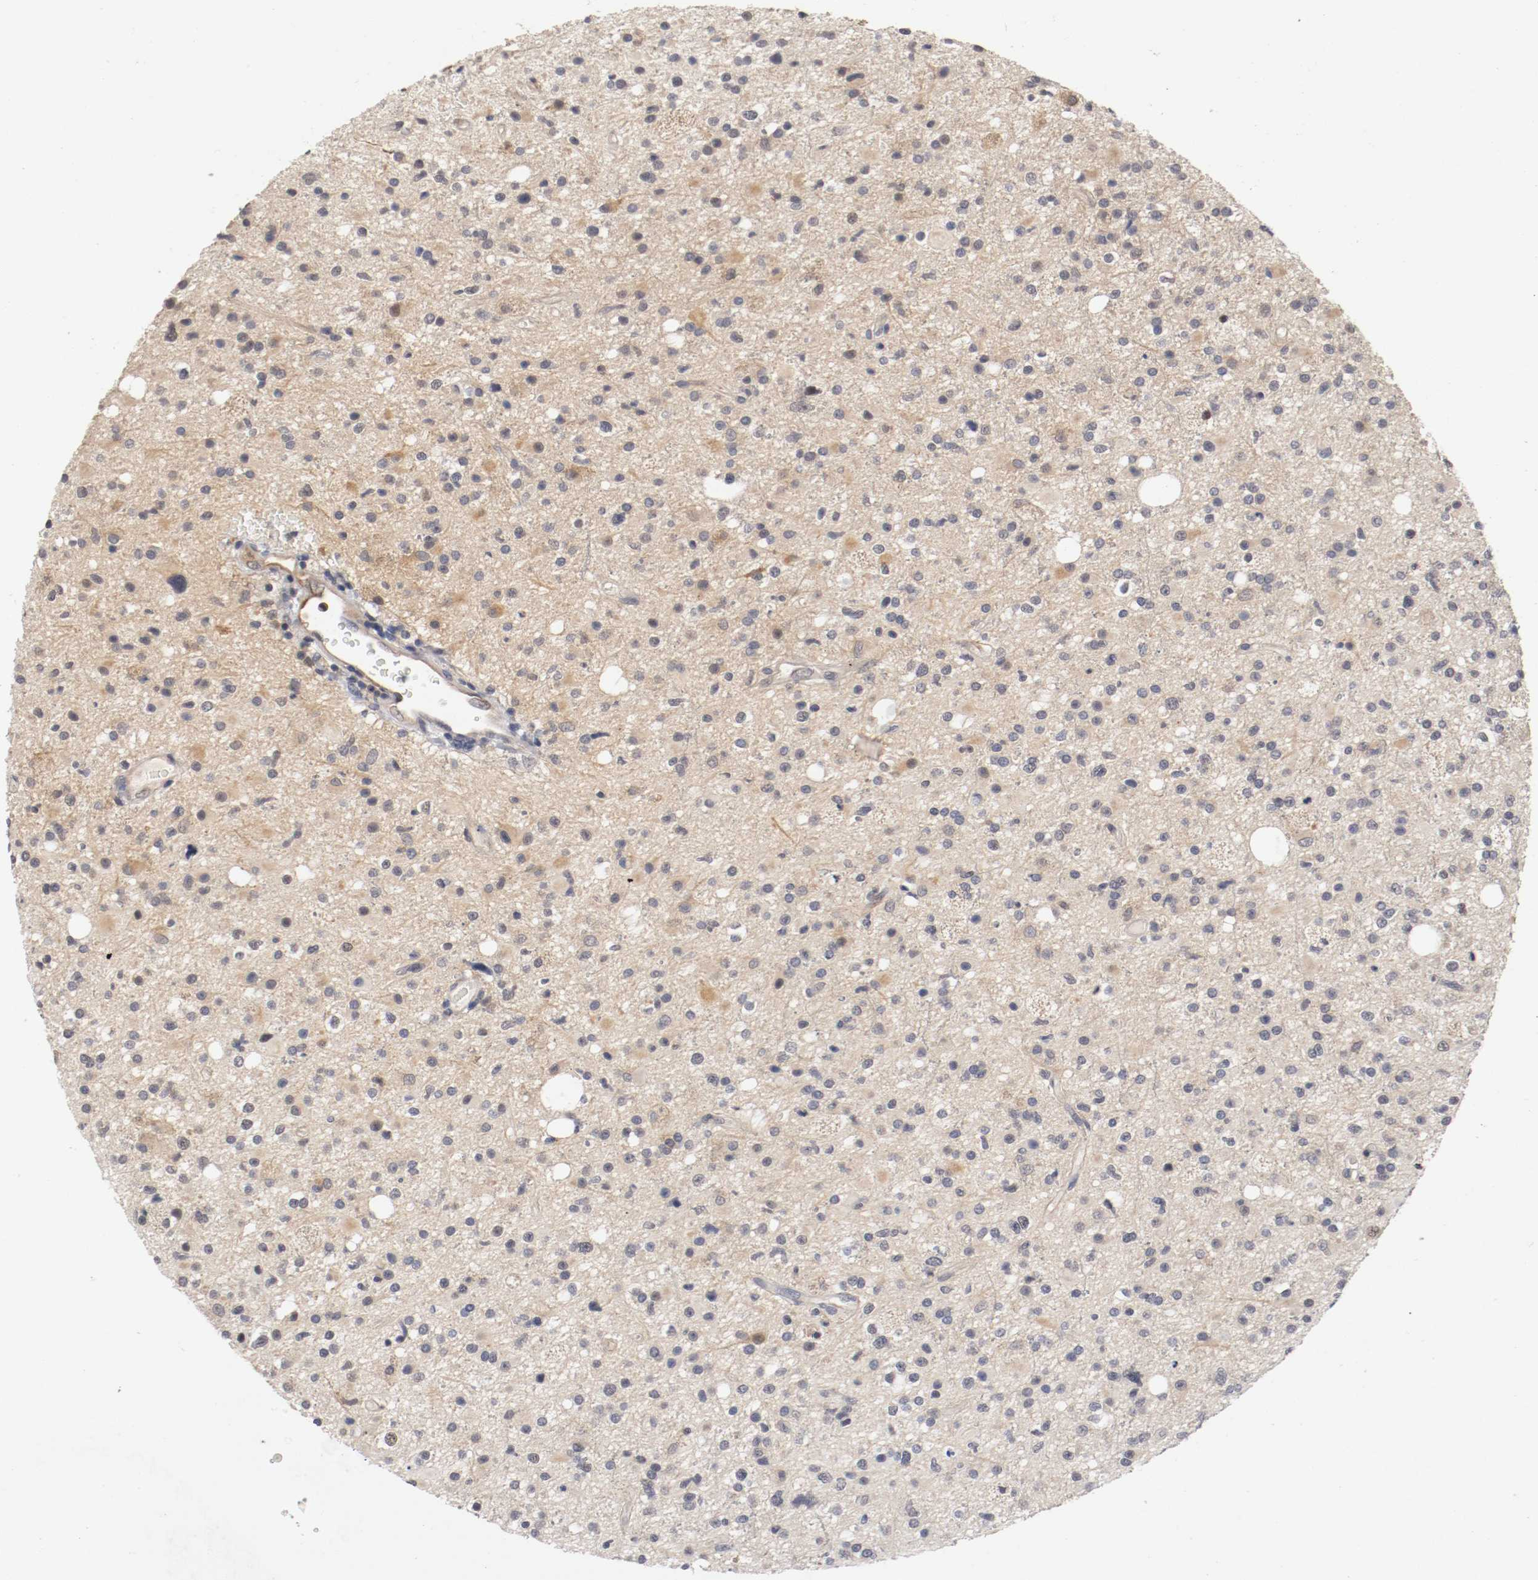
{"staining": {"intensity": "weak", "quantity": "<25%", "location": "cytoplasmic/membranous"}, "tissue": "glioma", "cell_type": "Tumor cells", "image_type": "cancer", "snomed": [{"axis": "morphology", "description": "Glioma, malignant, High grade"}, {"axis": "topography", "description": "Brain"}], "caption": "Immunohistochemistry (IHC) micrograph of glioma stained for a protein (brown), which demonstrates no staining in tumor cells. The staining was performed using DAB to visualize the protein expression in brown, while the nuclei were stained in blue with hematoxylin (Magnification: 20x).", "gene": "RBM23", "patient": {"sex": "male", "age": 33}}